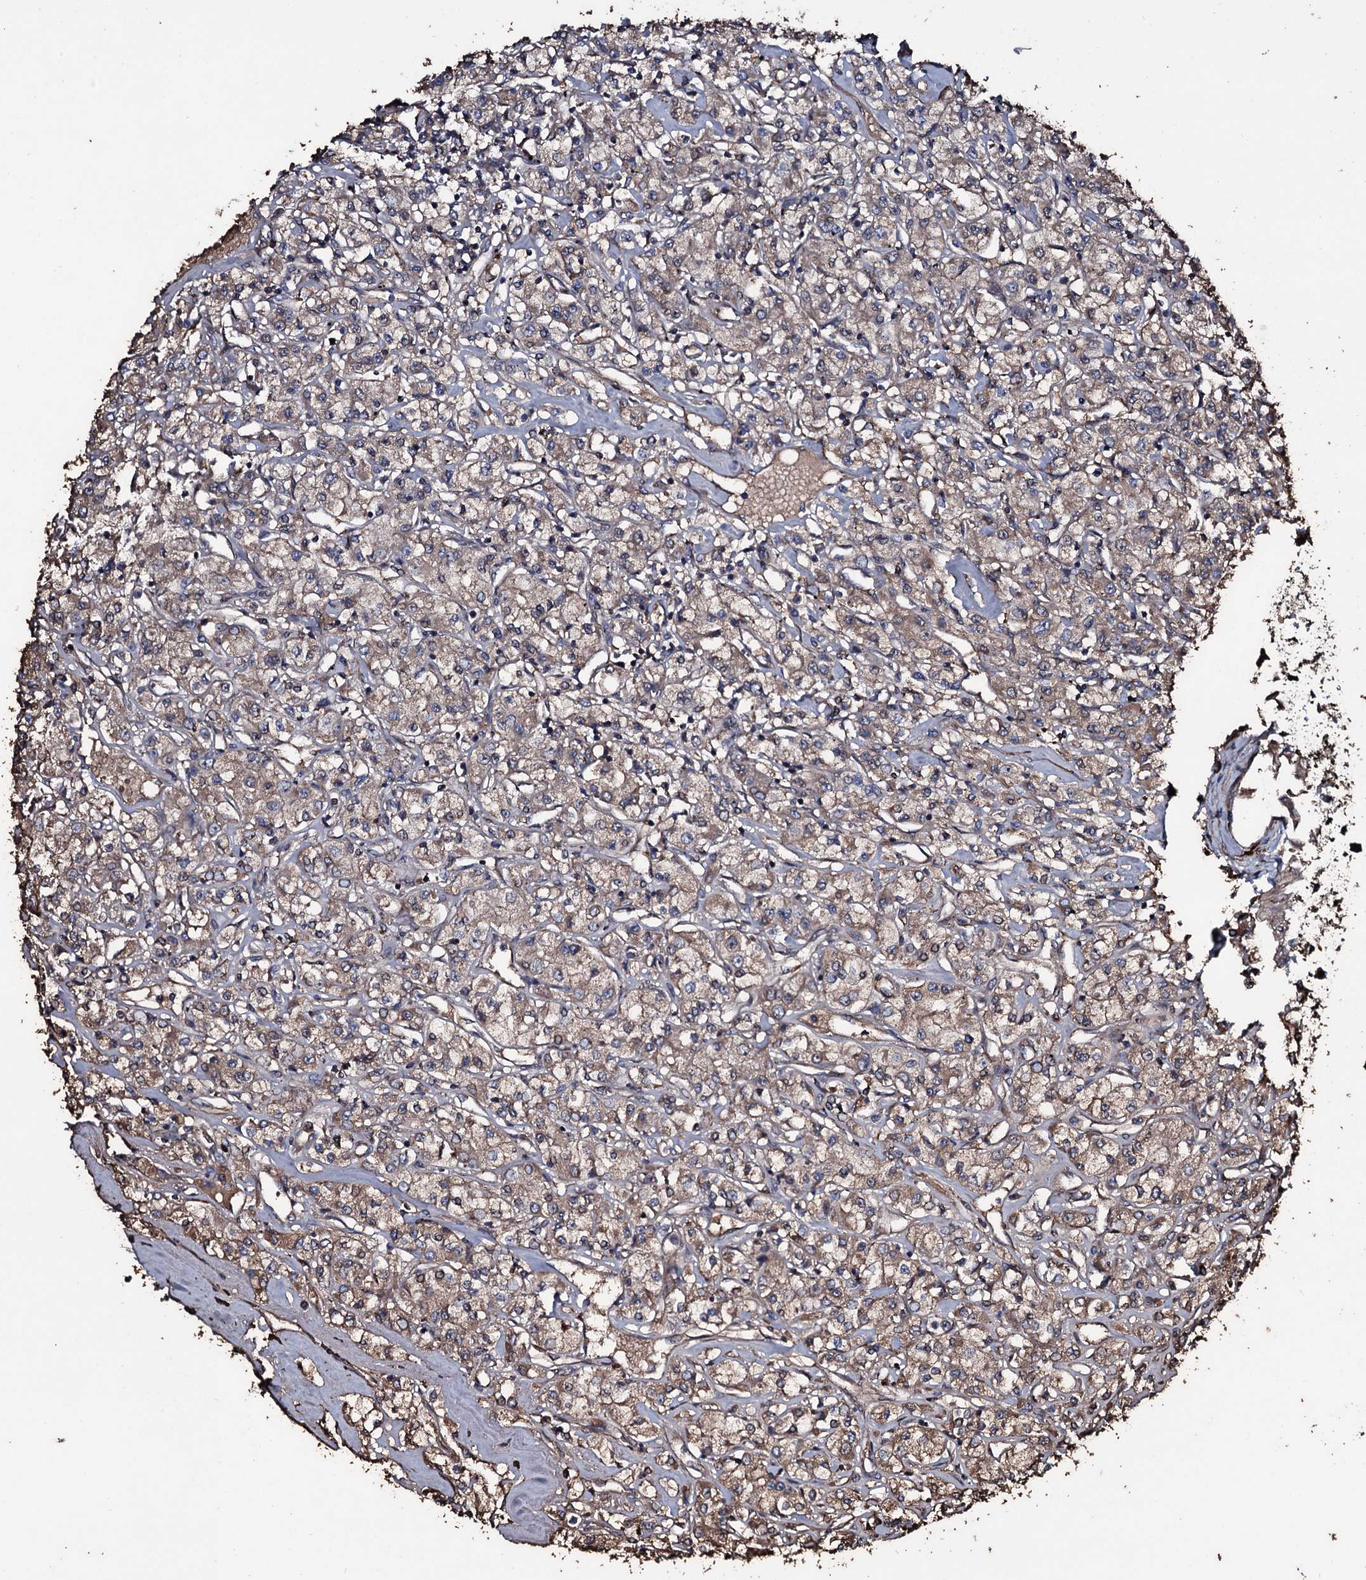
{"staining": {"intensity": "weak", "quantity": "25%-75%", "location": "cytoplasmic/membranous"}, "tissue": "renal cancer", "cell_type": "Tumor cells", "image_type": "cancer", "snomed": [{"axis": "morphology", "description": "Adenocarcinoma, NOS"}, {"axis": "topography", "description": "Kidney"}], "caption": "Adenocarcinoma (renal) stained with a brown dye displays weak cytoplasmic/membranous positive positivity in about 25%-75% of tumor cells.", "gene": "ZSWIM8", "patient": {"sex": "female", "age": 59}}